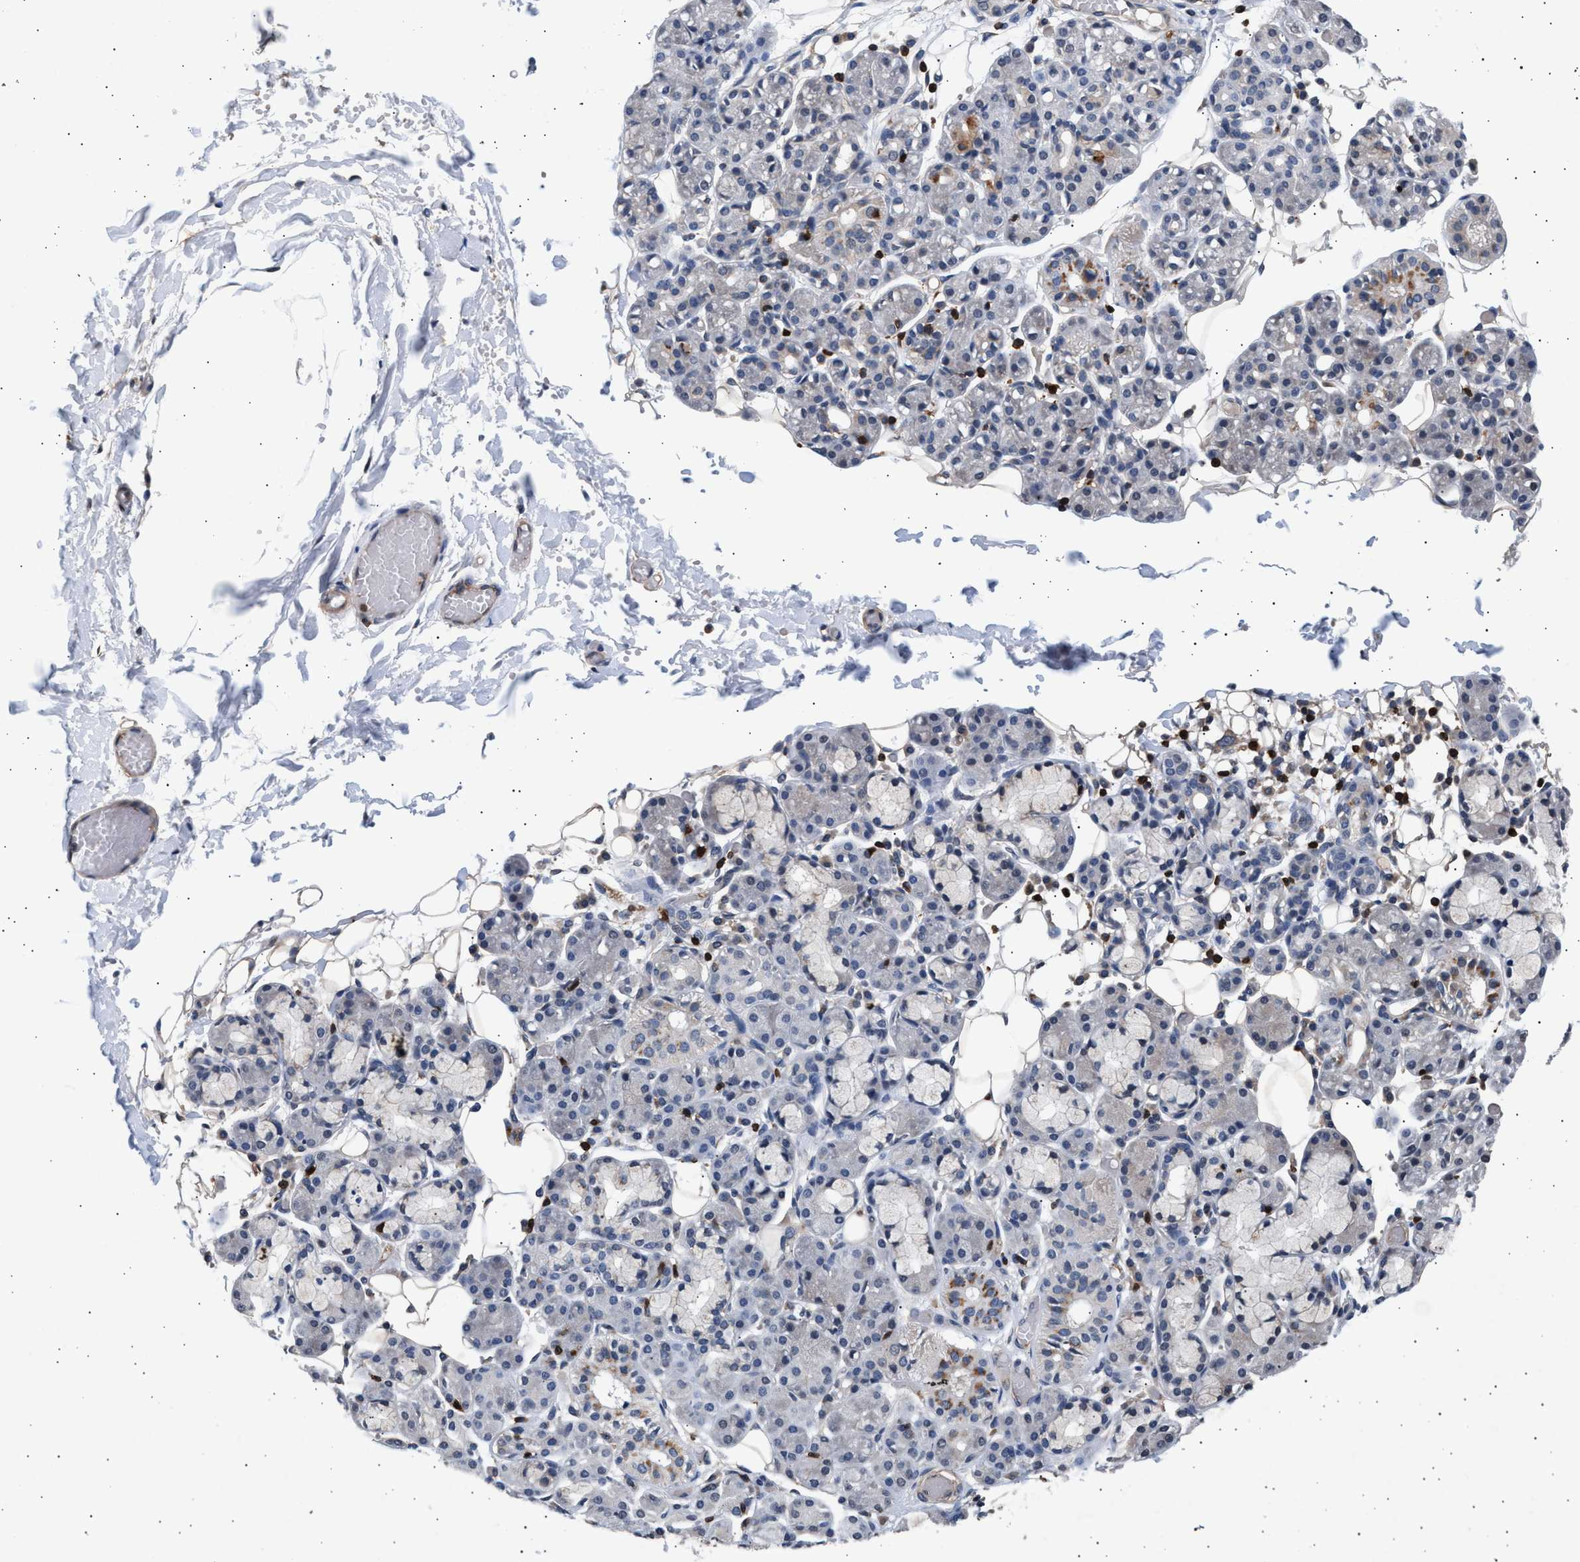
{"staining": {"intensity": "moderate", "quantity": "<25%", "location": "cytoplasmic/membranous"}, "tissue": "salivary gland", "cell_type": "Glandular cells", "image_type": "normal", "snomed": [{"axis": "morphology", "description": "Normal tissue, NOS"}, {"axis": "topography", "description": "Salivary gland"}], "caption": "Immunohistochemistry of benign salivary gland displays low levels of moderate cytoplasmic/membranous staining in about <25% of glandular cells. The staining is performed using DAB brown chromogen to label protein expression. The nuclei are counter-stained blue using hematoxylin.", "gene": "GRAP2", "patient": {"sex": "male", "age": 63}}